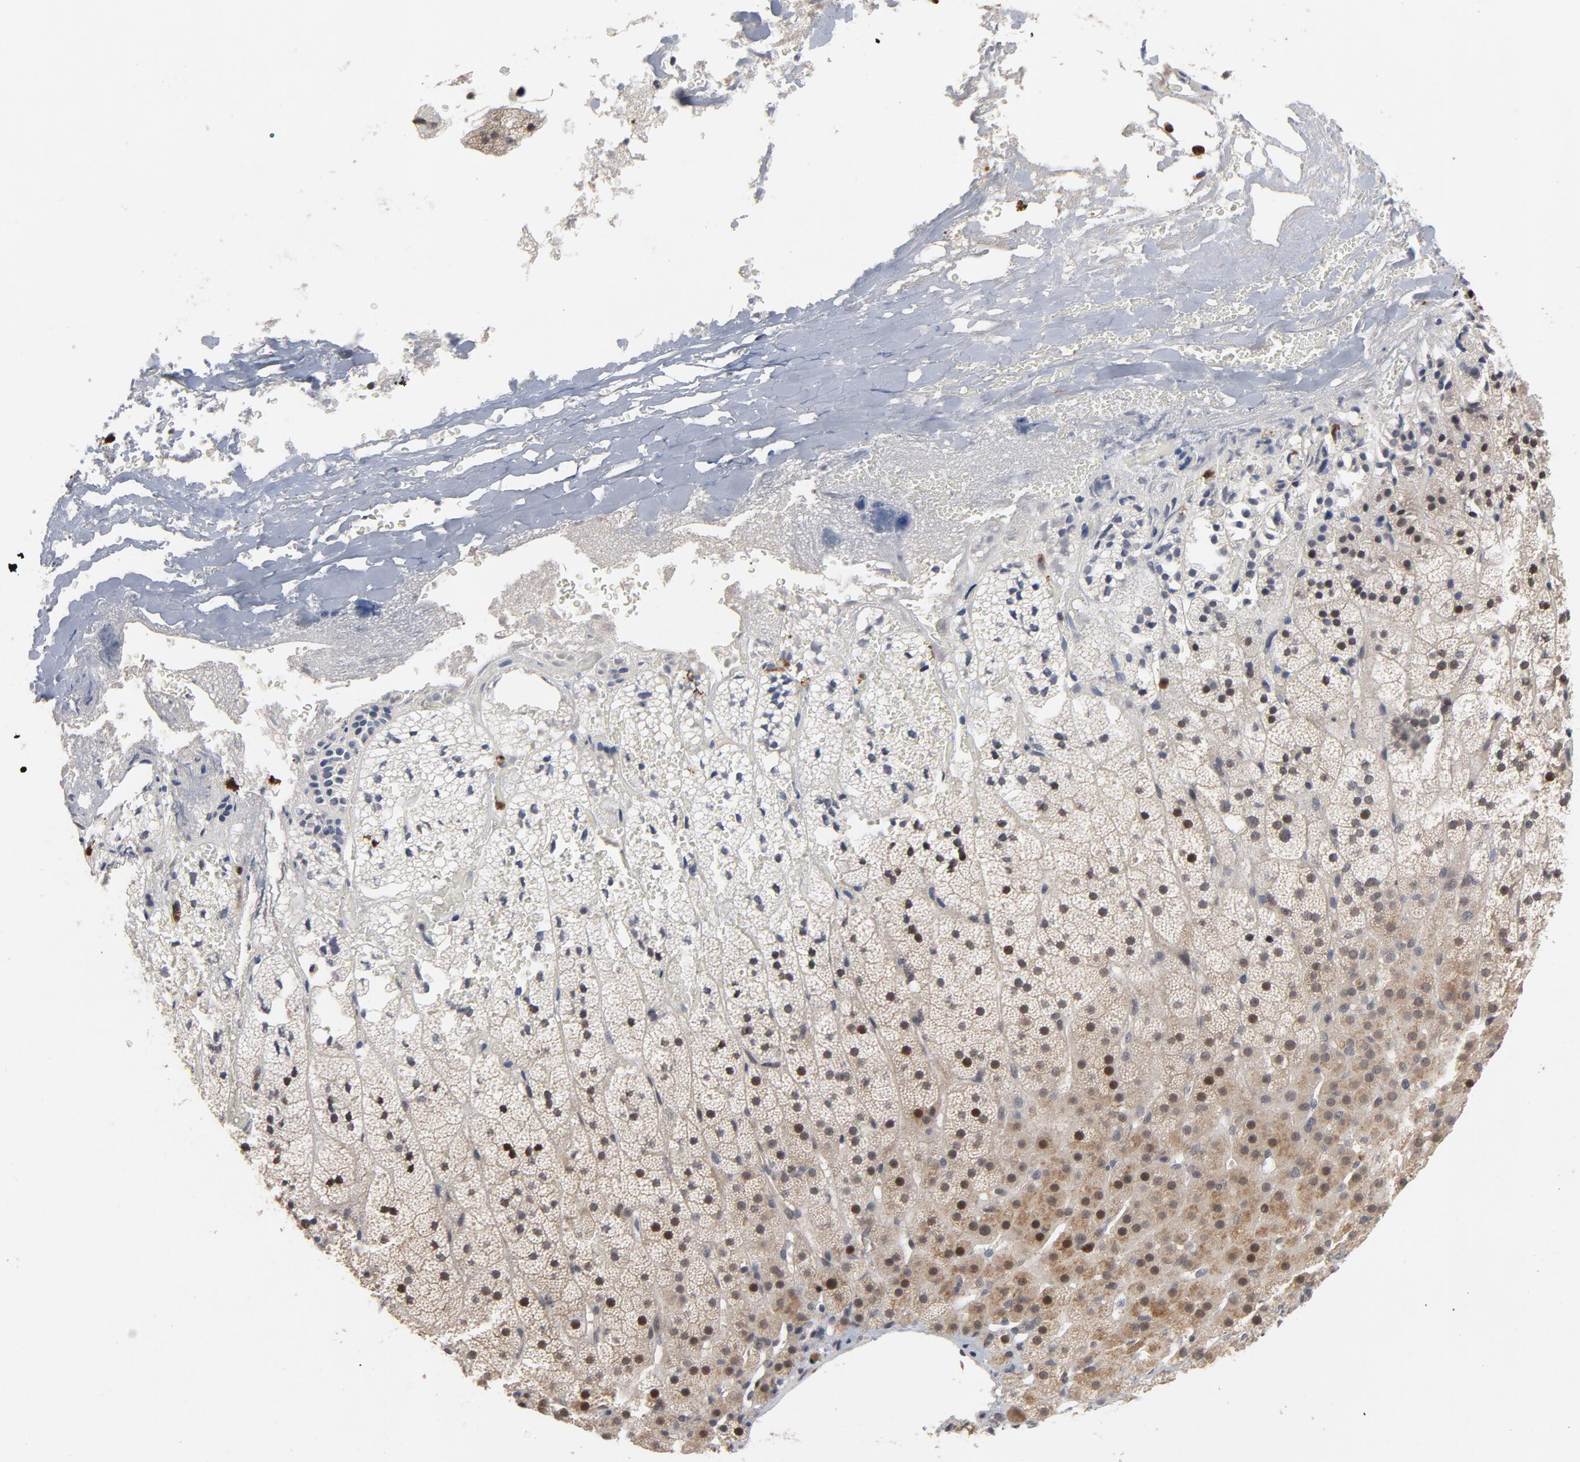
{"staining": {"intensity": "weak", "quantity": "<25%", "location": "cytoplasmic/membranous"}, "tissue": "adrenal gland", "cell_type": "Glandular cells", "image_type": "normal", "snomed": [{"axis": "morphology", "description": "Normal tissue, NOS"}, {"axis": "topography", "description": "Adrenal gland"}], "caption": "Human adrenal gland stained for a protein using immunohistochemistry displays no staining in glandular cells.", "gene": "RTL5", "patient": {"sex": "male", "age": 35}}